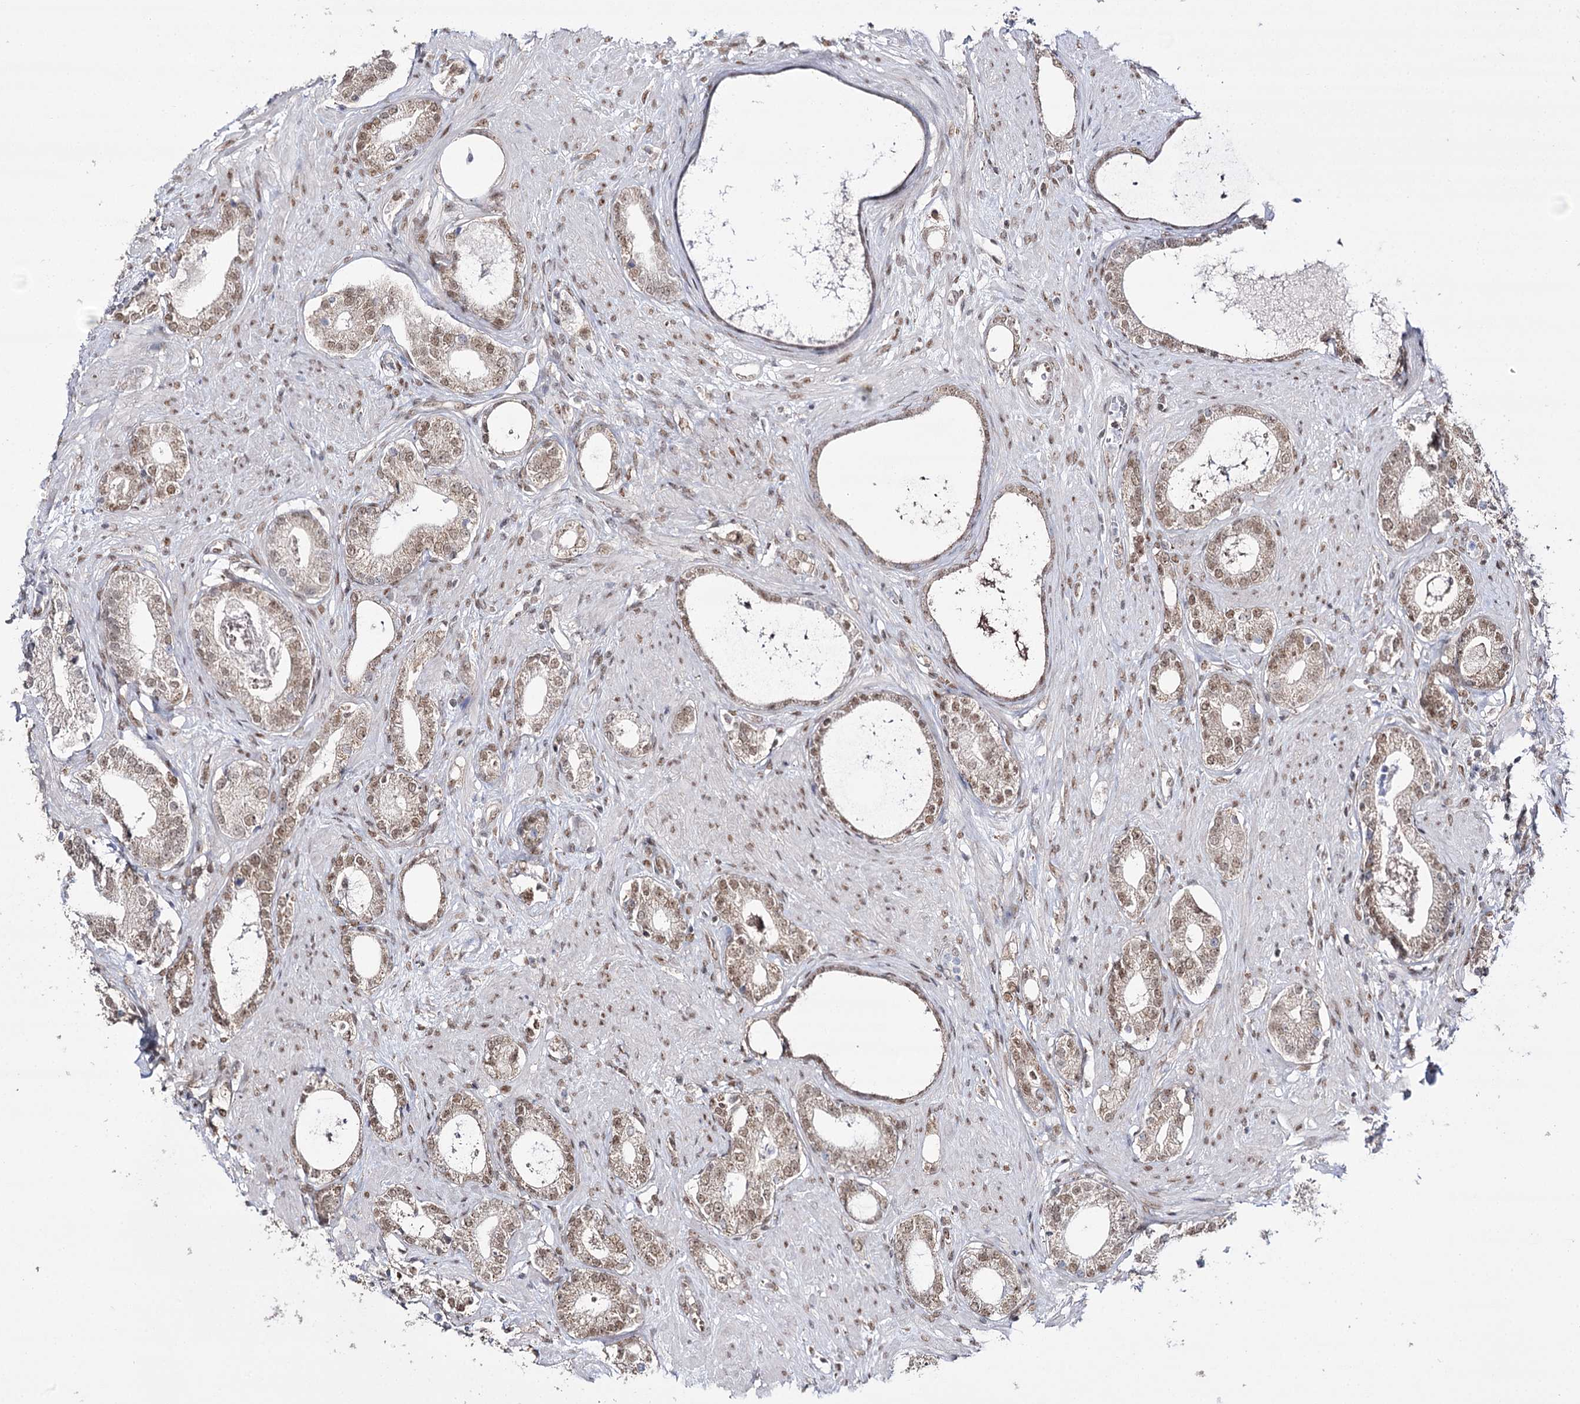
{"staining": {"intensity": "weak", "quantity": ">75%", "location": "cytoplasmic/membranous,nuclear"}, "tissue": "prostate cancer", "cell_type": "Tumor cells", "image_type": "cancer", "snomed": [{"axis": "morphology", "description": "Adenocarcinoma, High grade"}, {"axis": "topography", "description": "Prostate"}], "caption": "Immunohistochemistry (IHC) staining of prostate cancer, which shows low levels of weak cytoplasmic/membranous and nuclear expression in approximately >75% of tumor cells indicating weak cytoplasmic/membranous and nuclear protein expression. The staining was performed using DAB (3,3'-diaminobenzidine) (brown) for protein detection and nuclei were counterstained in hematoxylin (blue).", "gene": "VGLL4", "patient": {"sex": "male", "age": 63}}